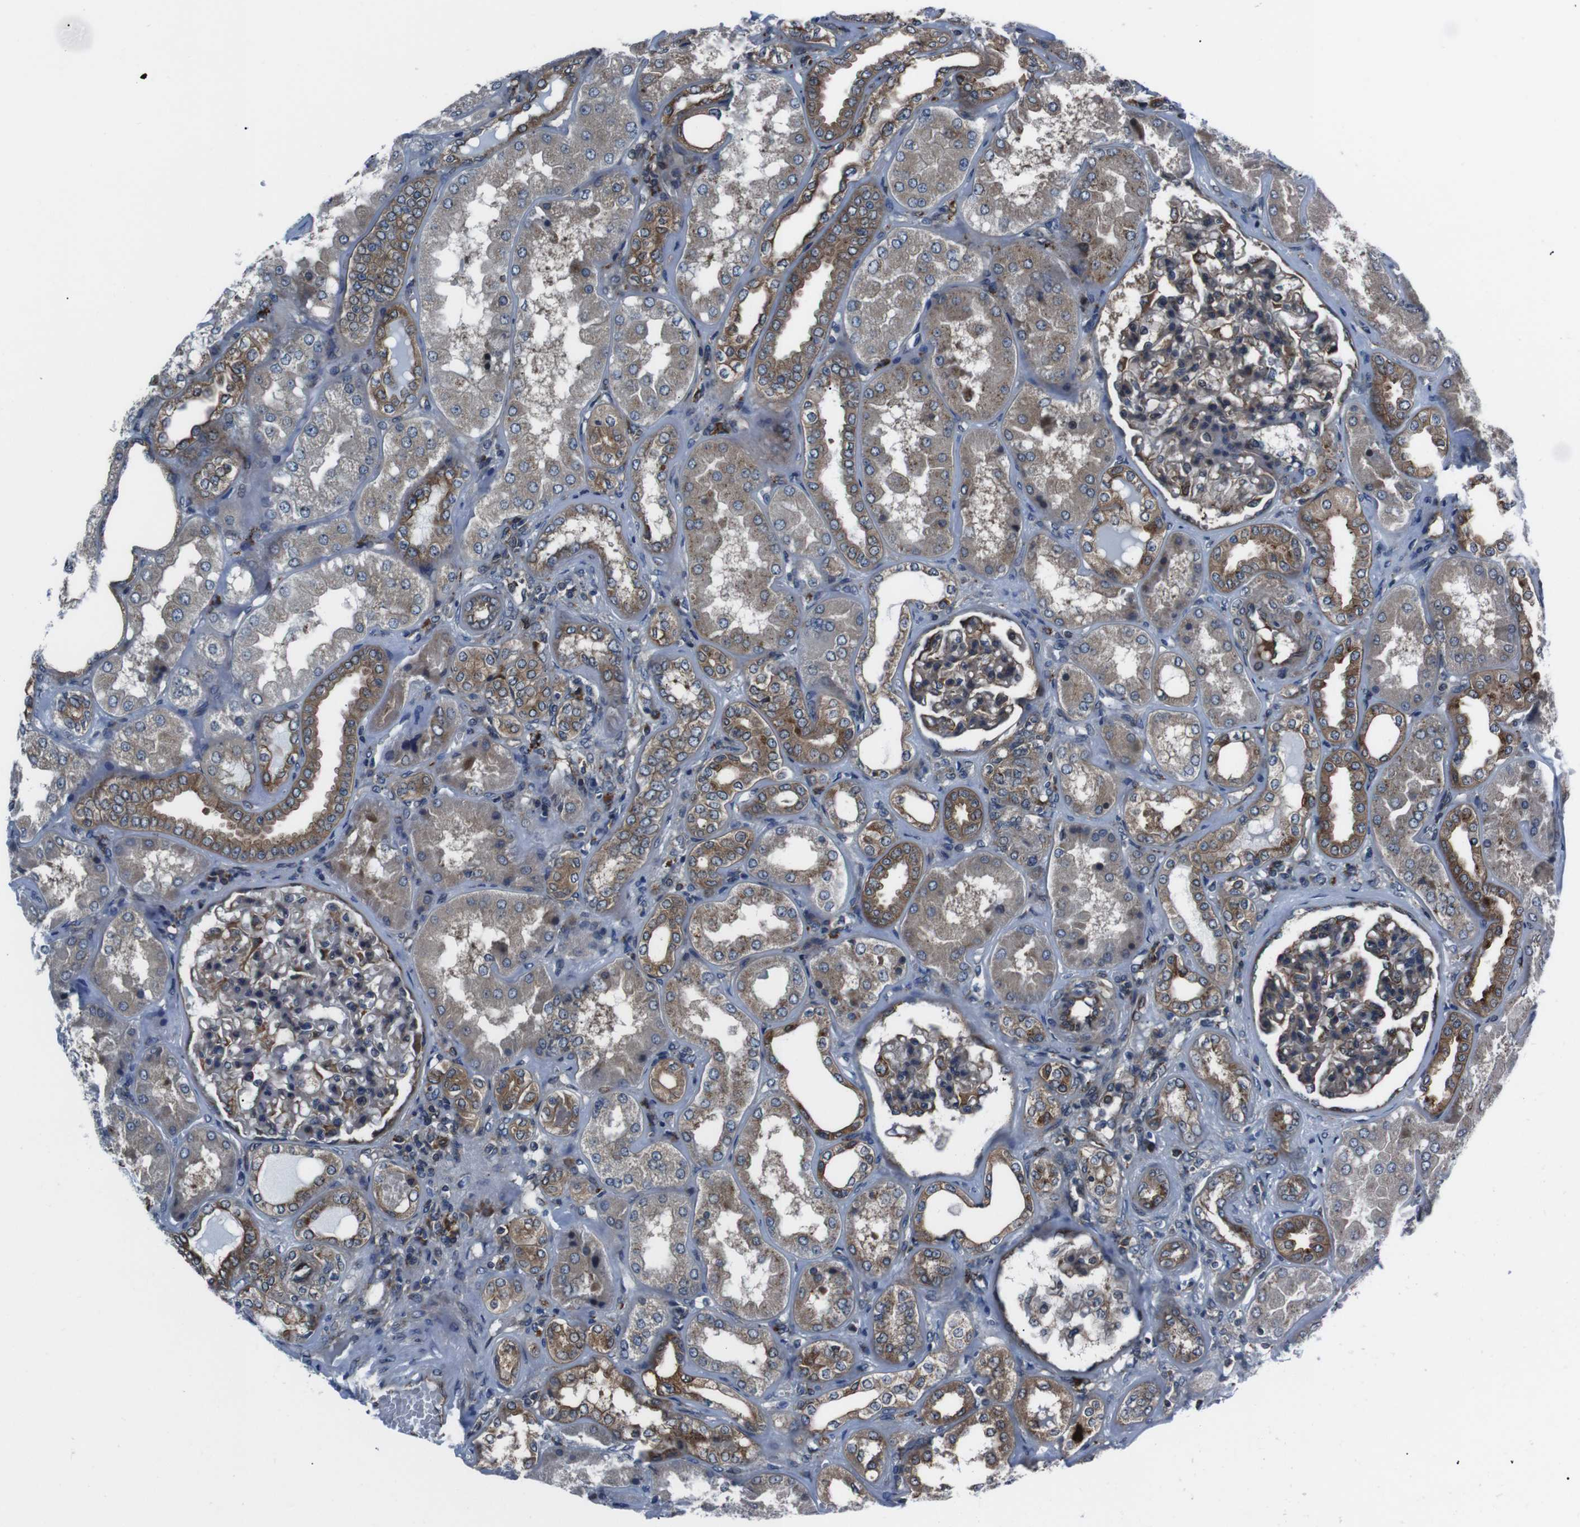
{"staining": {"intensity": "strong", "quantity": "25%-75%", "location": "cytoplasmic/membranous"}, "tissue": "kidney", "cell_type": "Cells in glomeruli", "image_type": "normal", "snomed": [{"axis": "morphology", "description": "Normal tissue, NOS"}, {"axis": "topography", "description": "Kidney"}], "caption": "Protein positivity by IHC reveals strong cytoplasmic/membranous positivity in about 25%-75% of cells in glomeruli in unremarkable kidney.", "gene": "EIF4A2", "patient": {"sex": "female", "age": 56}}